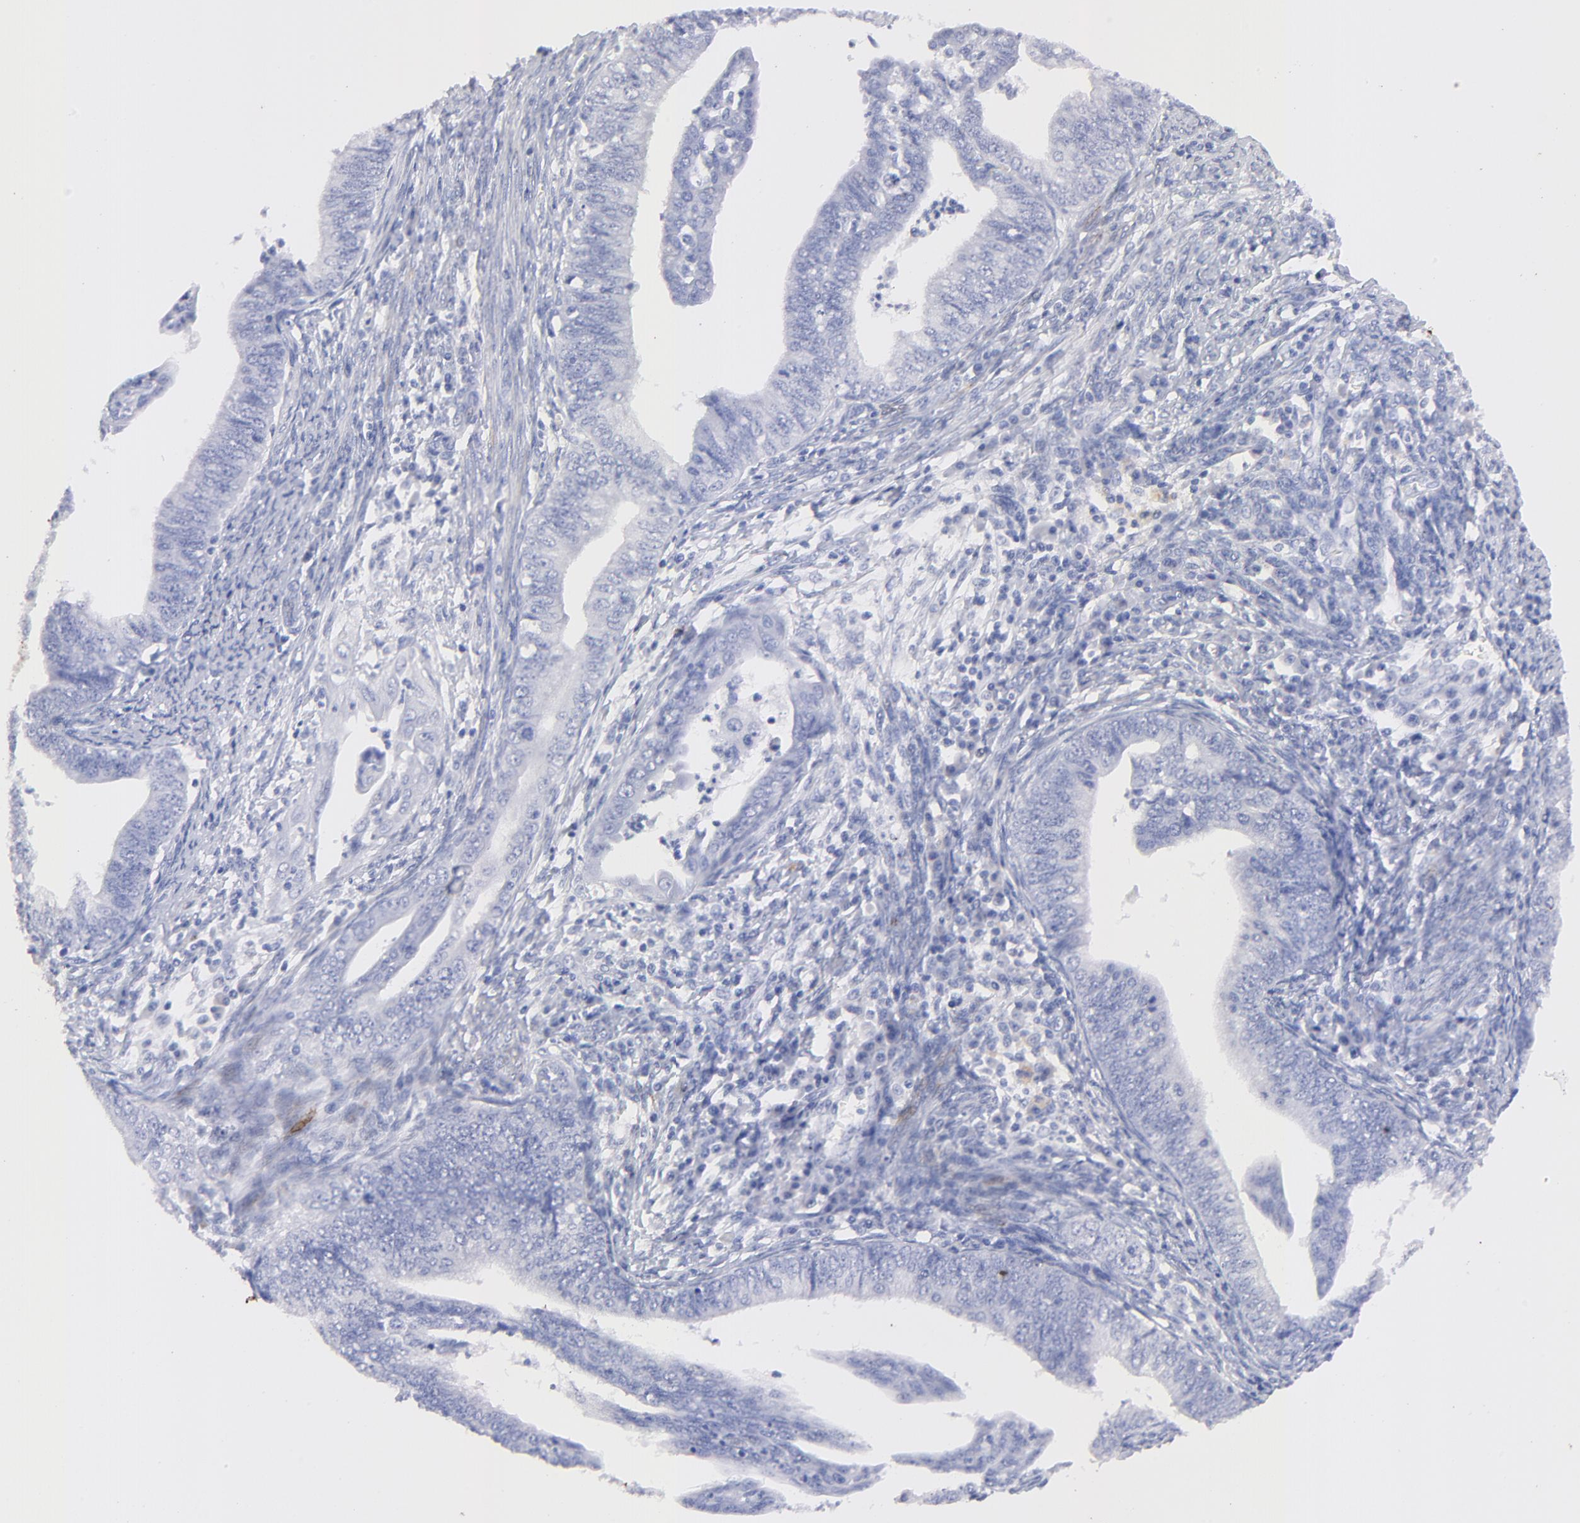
{"staining": {"intensity": "negative", "quantity": "none", "location": "none"}, "tissue": "endometrial cancer", "cell_type": "Tumor cells", "image_type": "cancer", "snomed": [{"axis": "morphology", "description": "Adenocarcinoma, NOS"}, {"axis": "topography", "description": "Endometrium"}], "caption": "Endometrial cancer (adenocarcinoma) was stained to show a protein in brown. There is no significant expression in tumor cells.", "gene": "HORMAD2", "patient": {"sex": "female", "age": 66}}